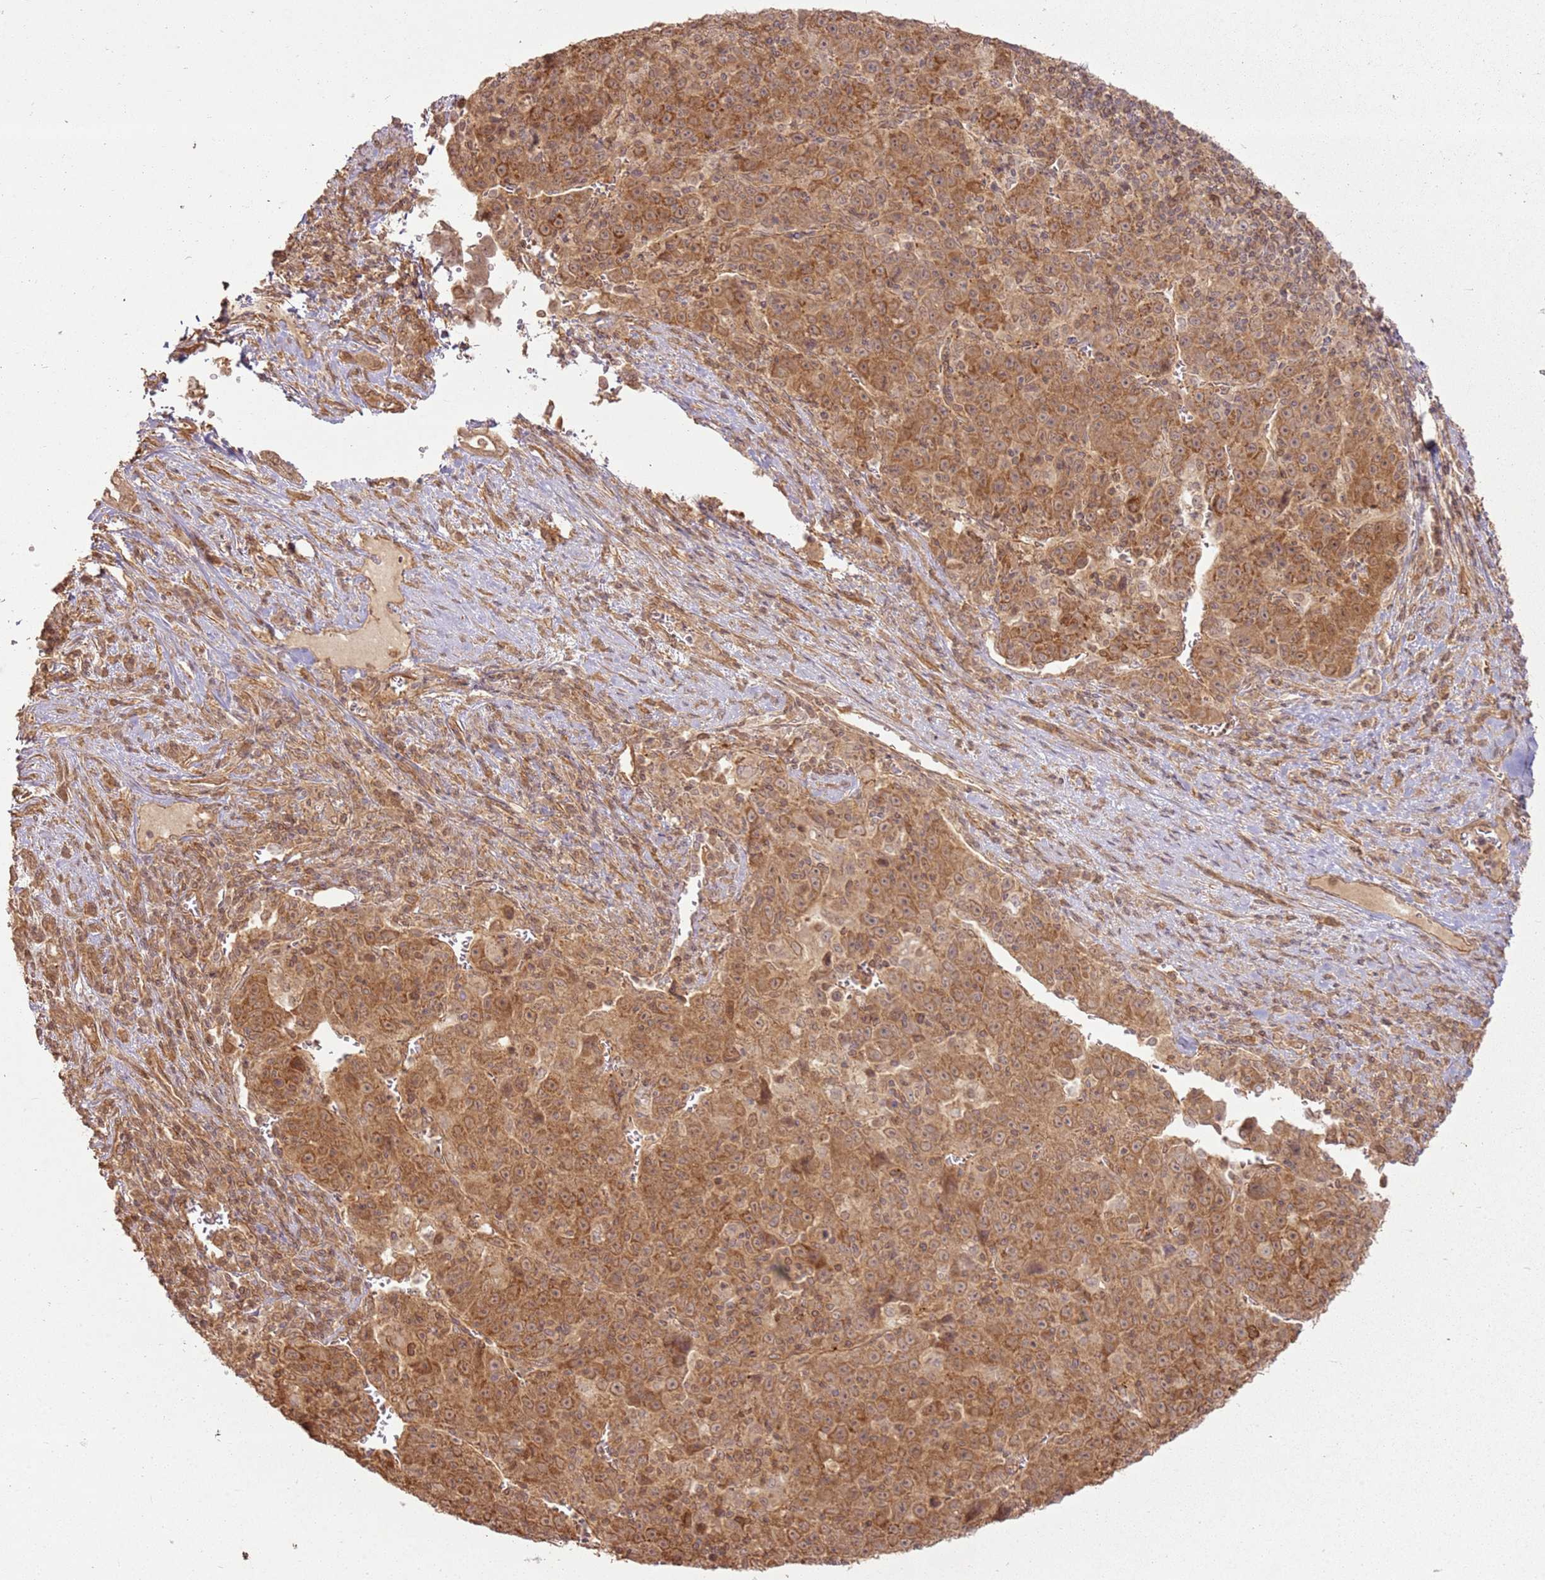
{"staining": {"intensity": "moderate", "quantity": ">75%", "location": "cytoplasmic/membranous"}, "tissue": "liver cancer", "cell_type": "Tumor cells", "image_type": "cancer", "snomed": [{"axis": "morphology", "description": "Carcinoma, Hepatocellular, NOS"}, {"axis": "topography", "description": "Liver"}], "caption": "This histopathology image reveals IHC staining of human liver hepatocellular carcinoma, with medium moderate cytoplasmic/membranous positivity in approximately >75% of tumor cells.", "gene": "ZNF776", "patient": {"sex": "female", "age": 53}}